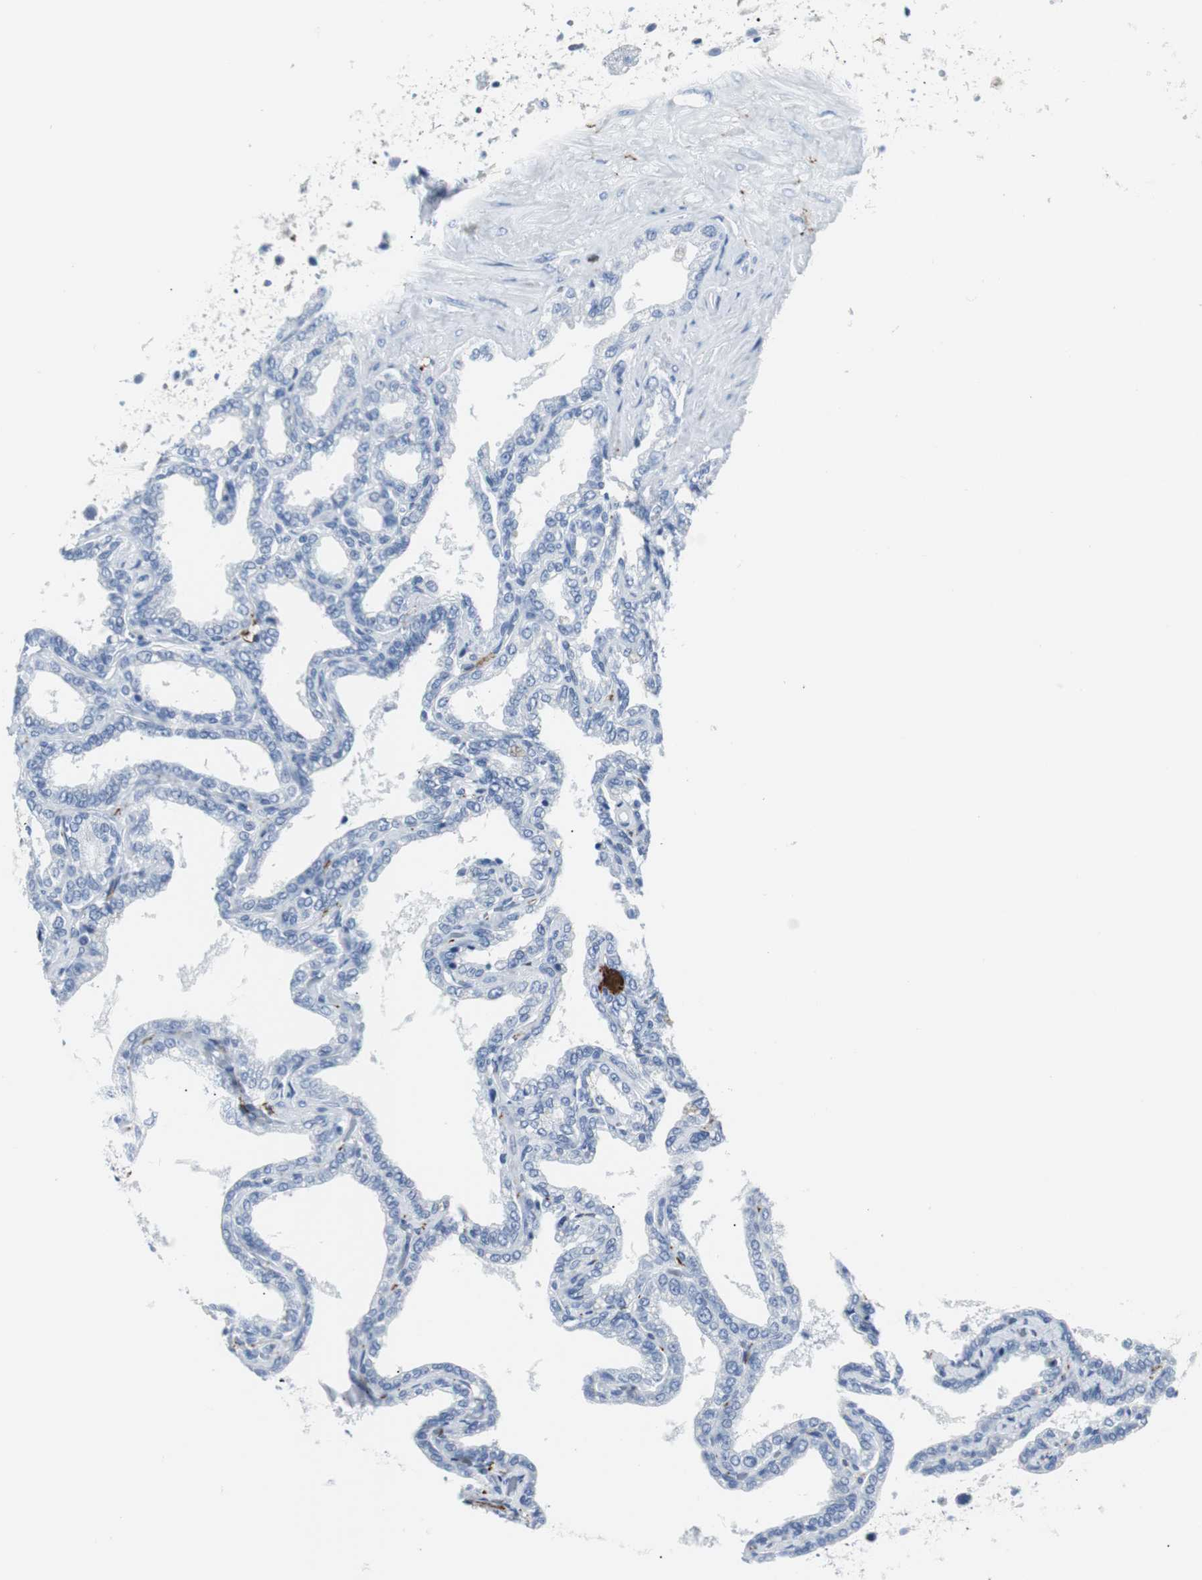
{"staining": {"intensity": "negative", "quantity": "none", "location": "none"}, "tissue": "seminal vesicle", "cell_type": "Glandular cells", "image_type": "normal", "snomed": [{"axis": "morphology", "description": "Normal tissue, NOS"}, {"axis": "topography", "description": "Seminal veicle"}], "caption": "This is an immunohistochemistry (IHC) histopathology image of unremarkable seminal vesicle. There is no expression in glandular cells.", "gene": "GAP43", "patient": {"sex": "male", "age": 46}}